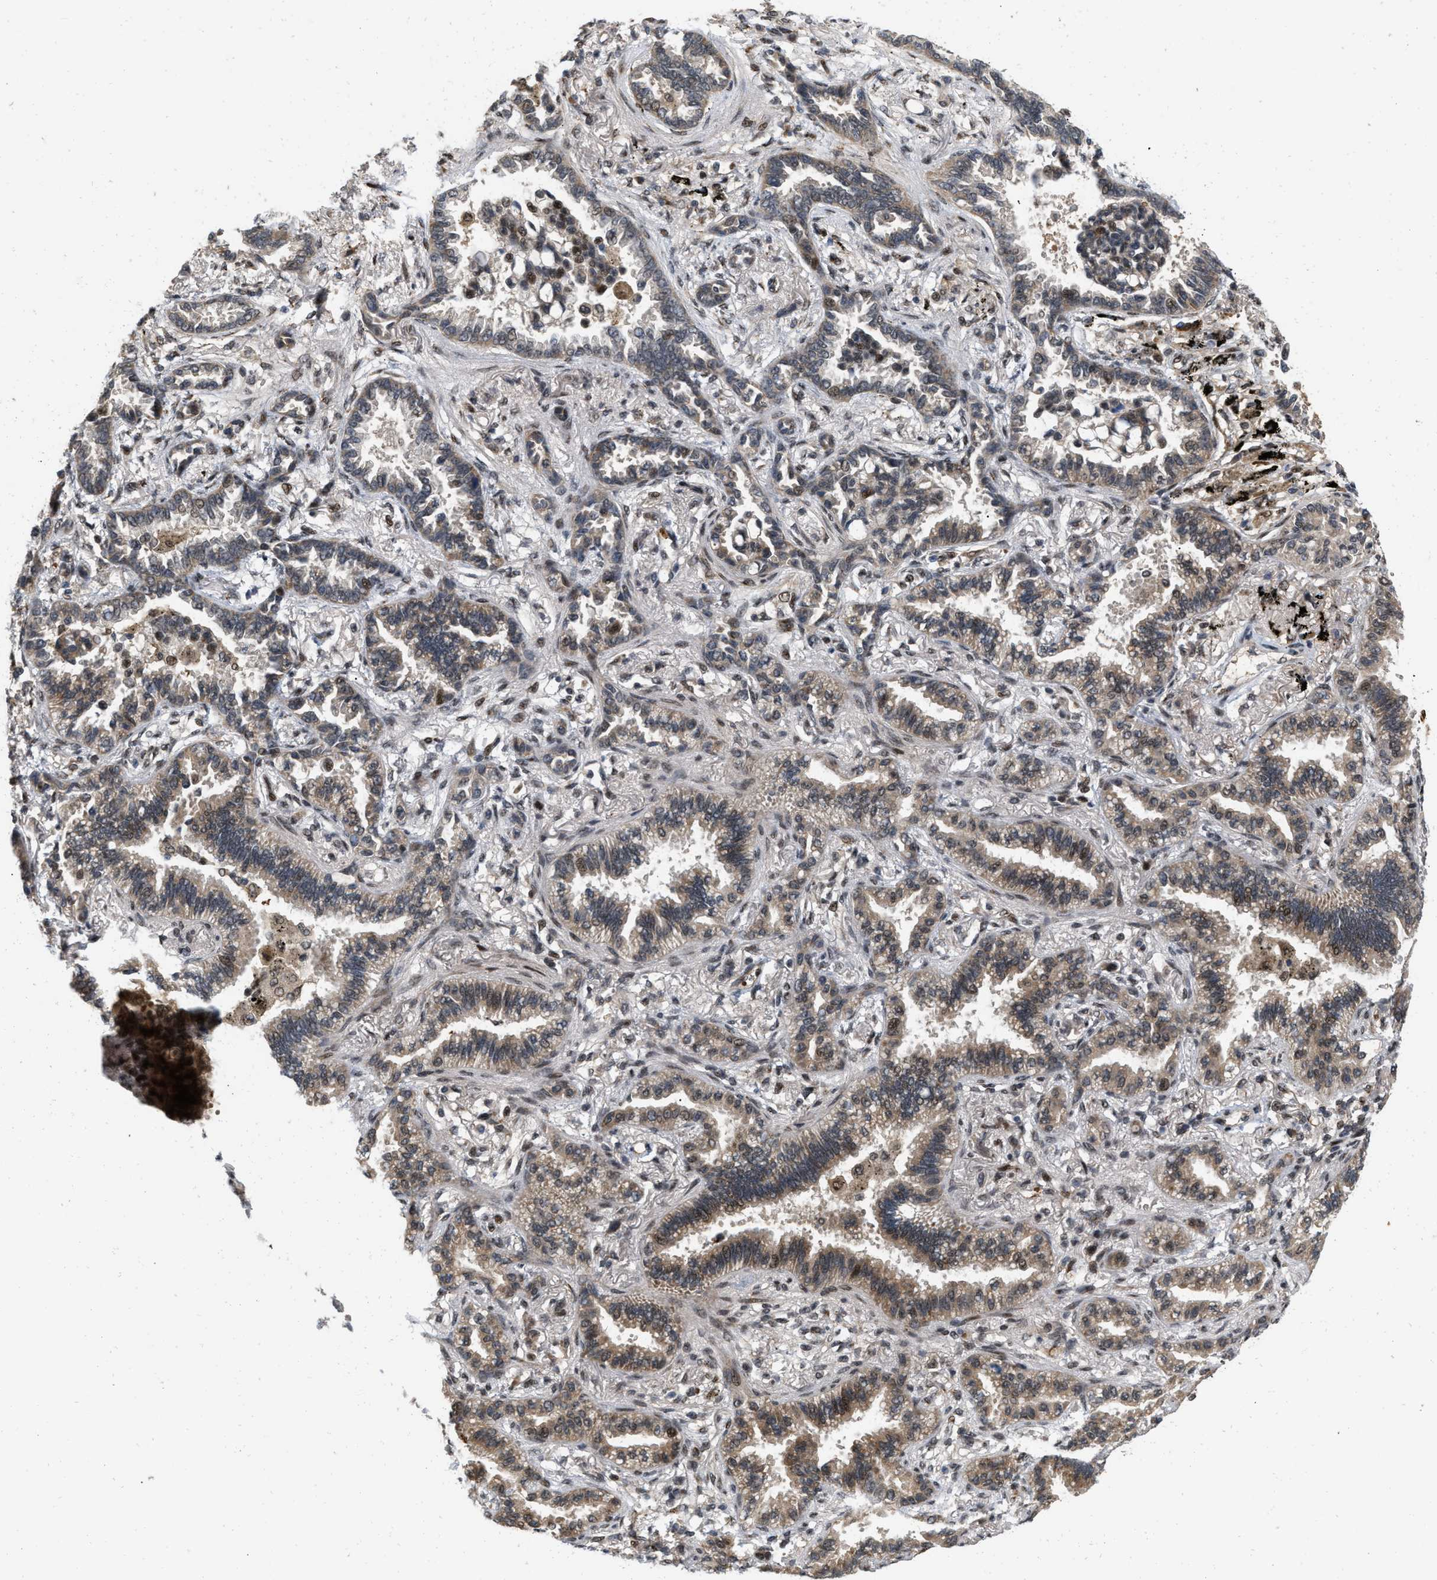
{"staining": {"intensity": "strong", "quantity": "25%-75%", "location": "cytoplasmic/membranous"}, "tissue": "lung cancer", "cell_type": "Tumor cells", "image_type": "cancer", "snomed": [{"axis": "morphology", "description": "Normal tissue, NOS"}, {"axis": "morphology", "description": "Adenocarcinoma, NOS"}, {"axis": "topography", "description": "Lung"}], "caption": "This micrograph shows adenocarcinoma (lung) stained with immunohistochemistry (IHC) to label a protein in brown. The cytoplasmic/membranous of tumor cells show strong positivity for the protein. Nuclei are counter-stained blue.", "gene": "ANKRD11", "patient": {"sex": "male", "age": 59}}